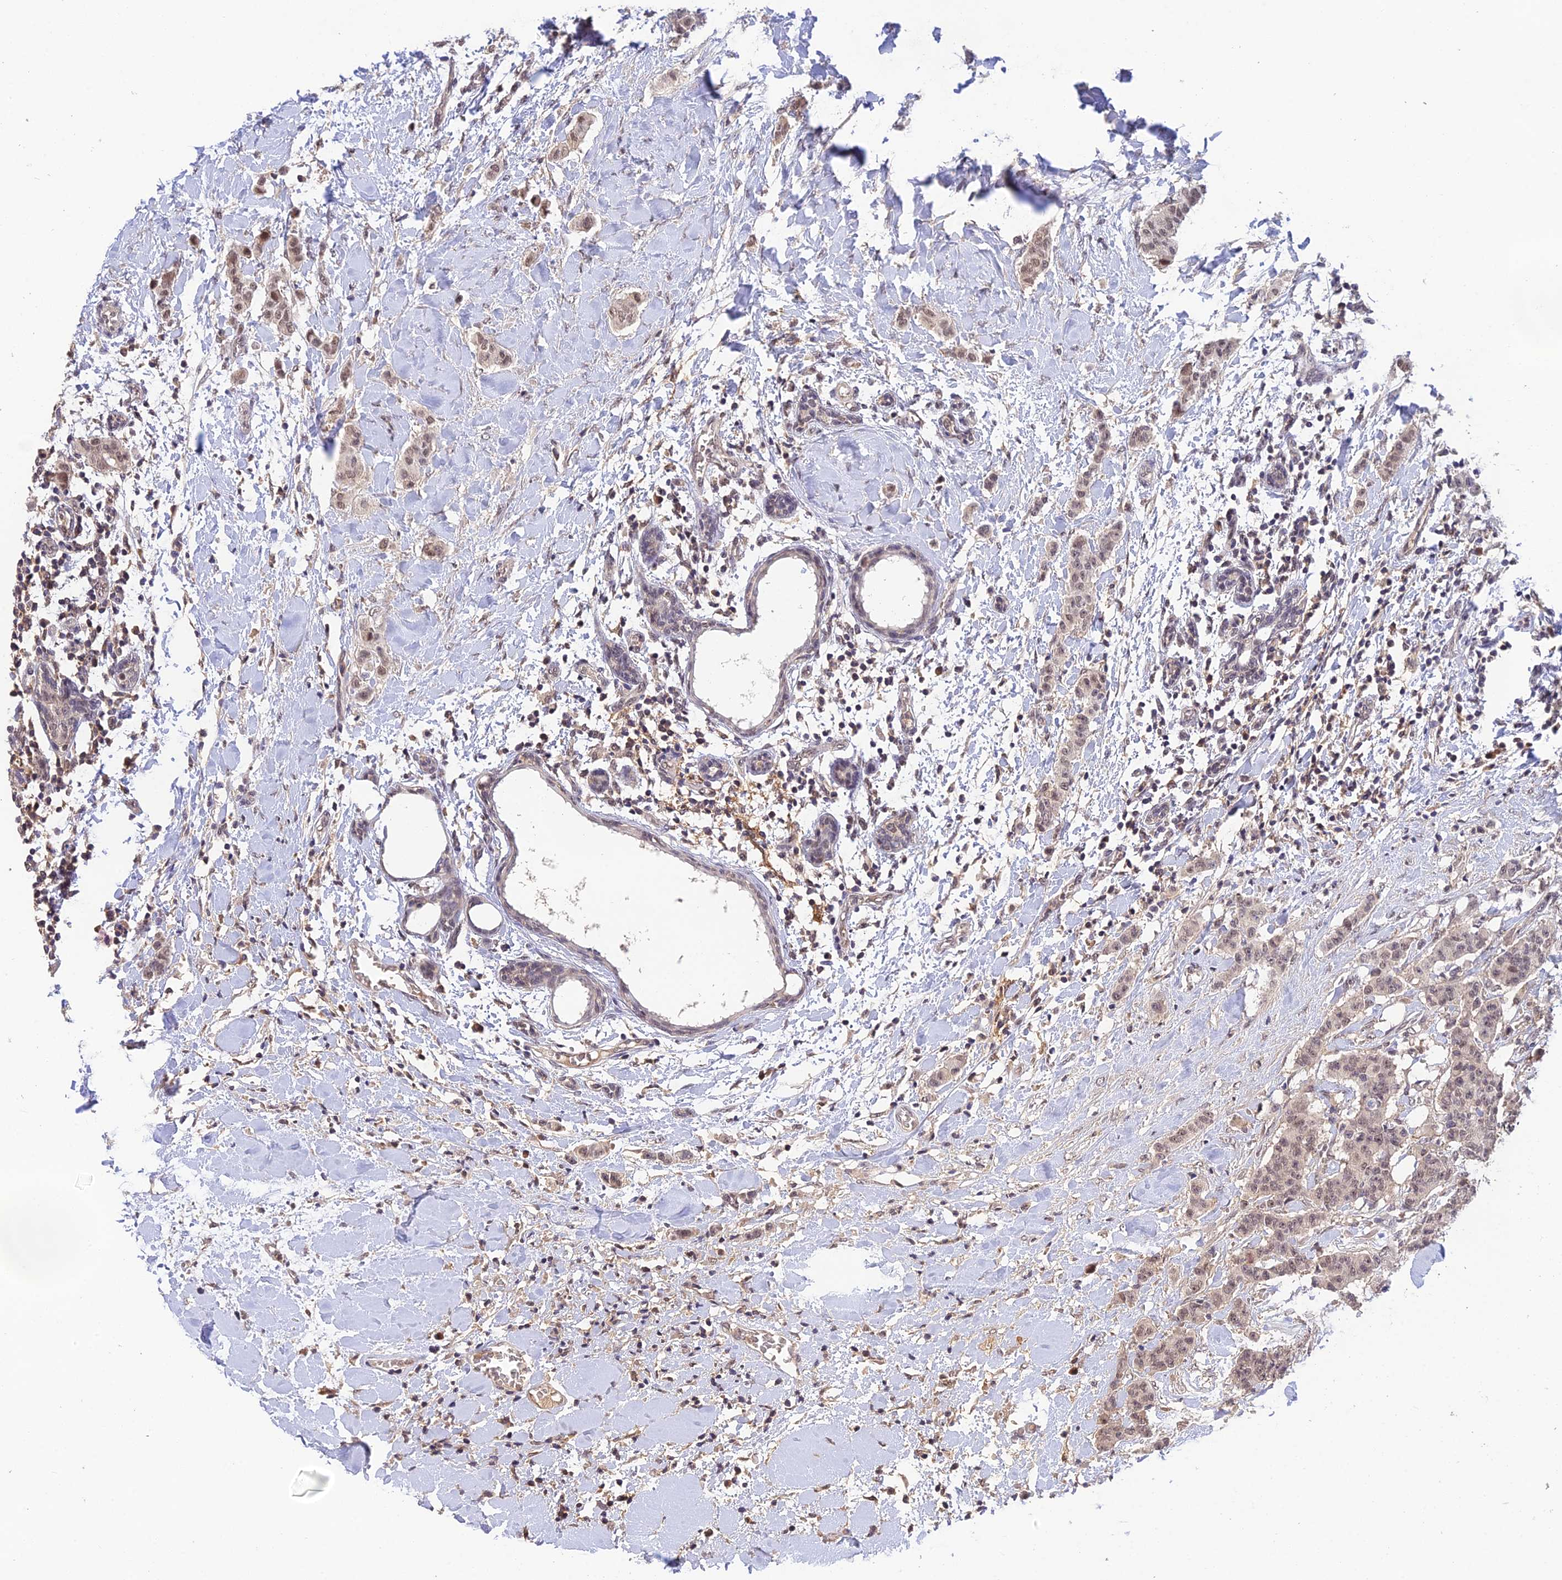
{"staining": {"intensity": "weak", "quantity": "25%-75%", "location": "nuclear"}, "tissue": "breast cancer", "cell_type": "Tumor cells", "image_type": "cancer", "snomed": [{"axis": "morphology", "description": "Duct carcinoma"}, {"axis": "topography", "description": "Breast"}], "caption": "Human breast infiltrating ductal carcinoma stained with a brown dye displays weak nuclear positive staining in about 25%-75% of tumor cells.", "gene": "ZNF436", "patient": {"sex": "female", "age": 40}}